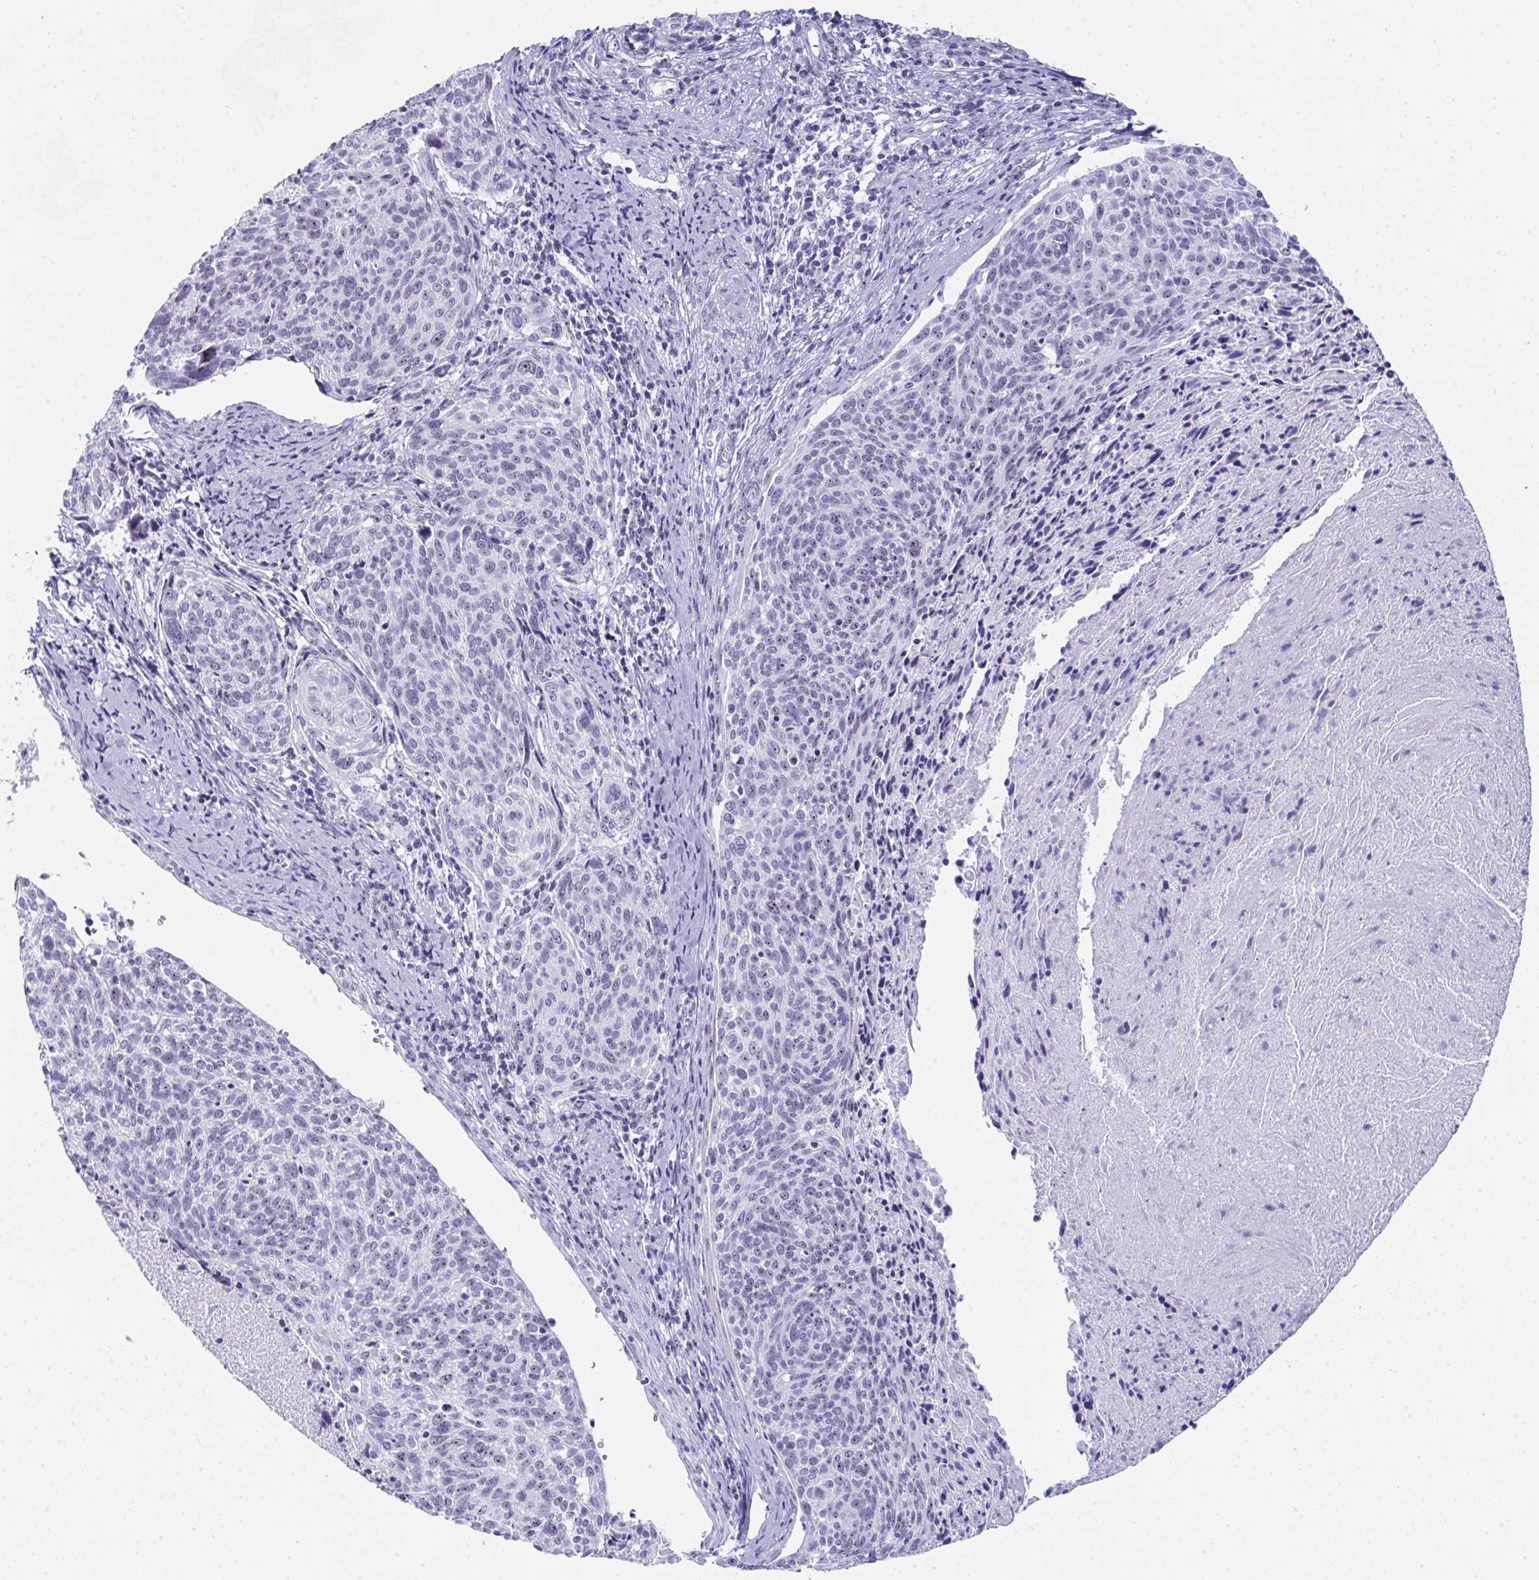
{"staining": {"intensity": "negative", "quantity": "none", "location": "none"}, "tissue": "cervical cancer", "cell_type": "Tumor cells", "image_type": "cancer", "snomed": [{"axis": "morphology", "description": "Squamous cell carcinoma, NOS"}, {"axis": "topography", "description": "Cervix"}], "caption": "IHC of cervical cancer (squamous cell carcinoma) exhibits no staining in tumor cells.", "gene": "NOP10", "patient": {"sex": "female", "age": 49}}